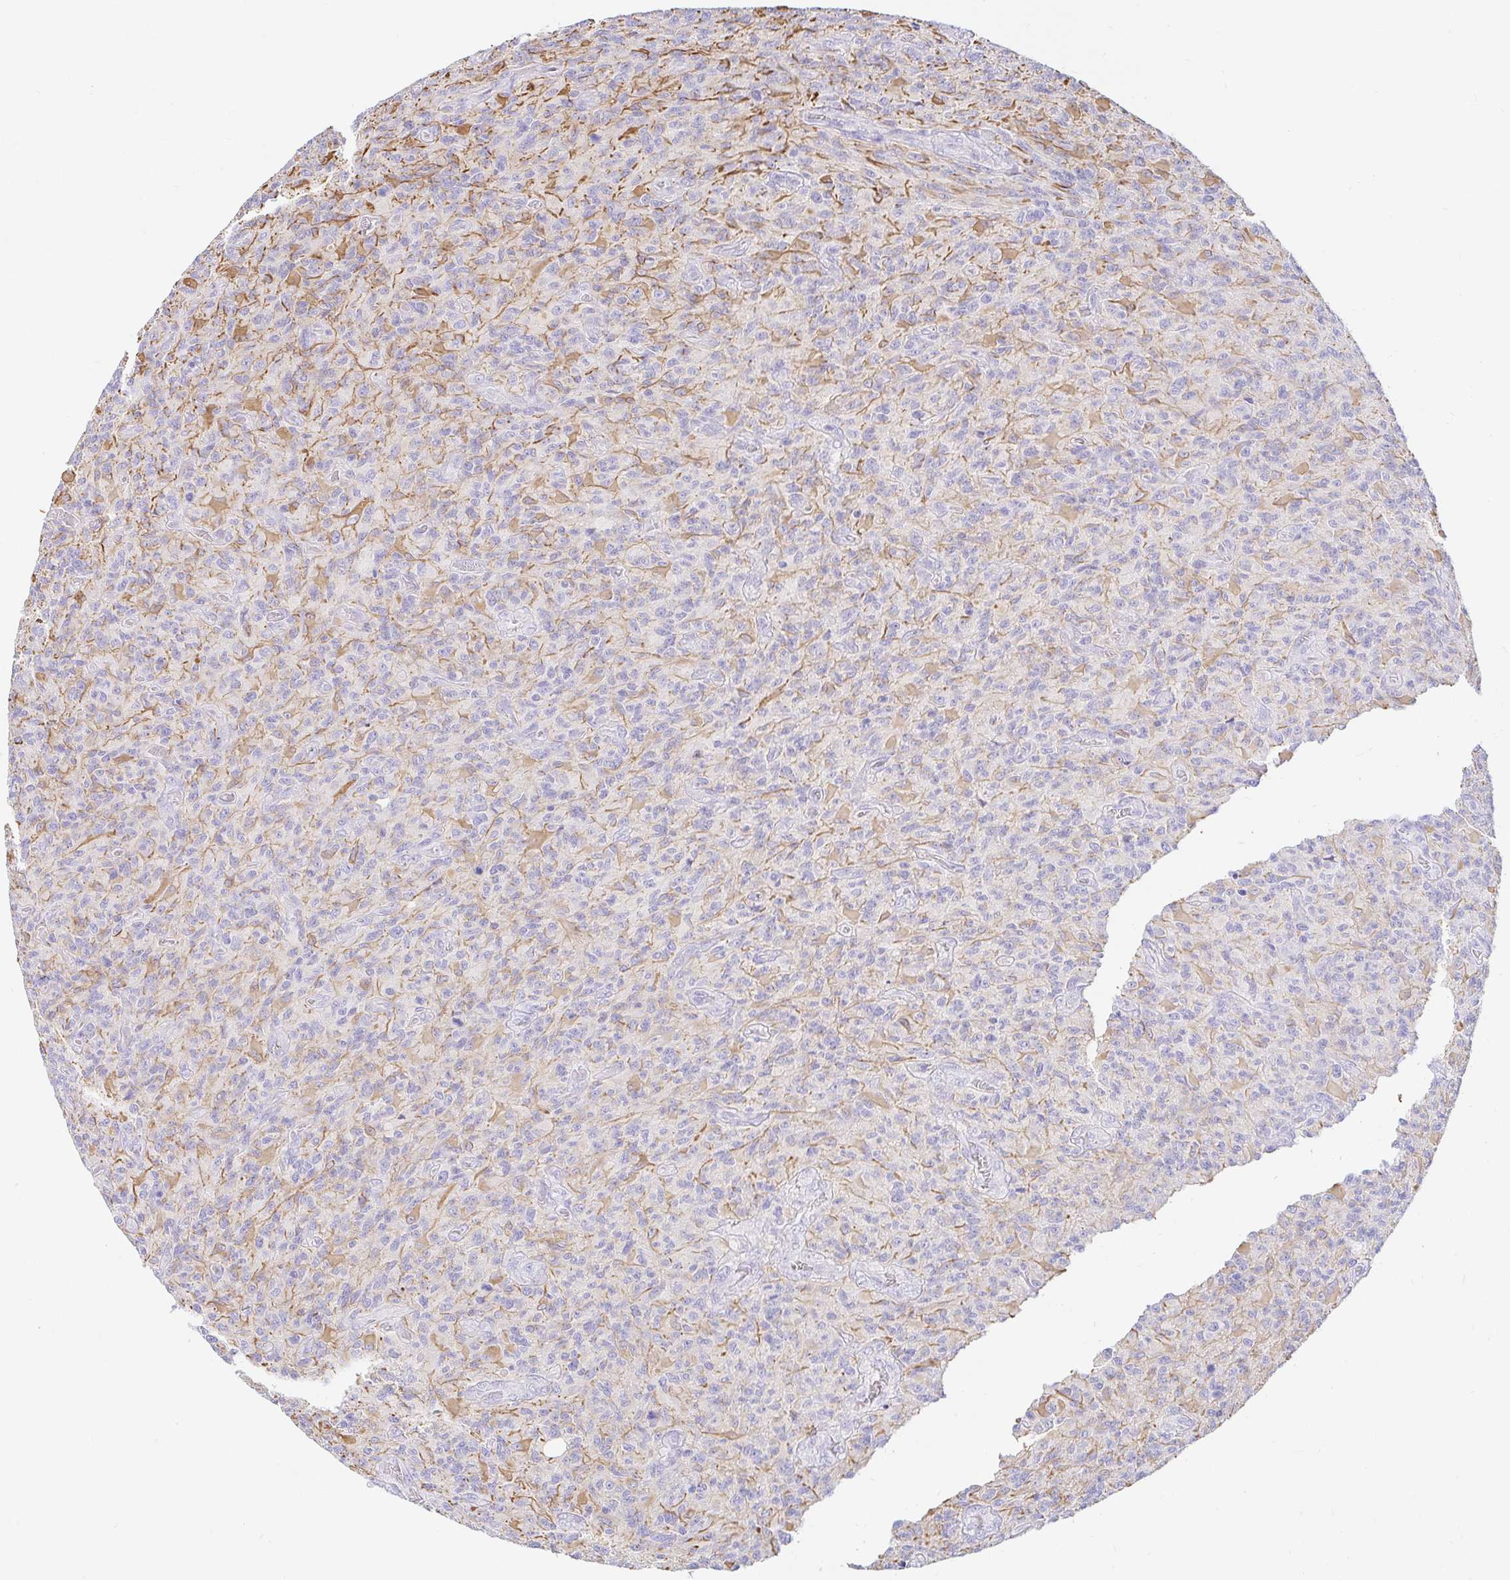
{"staining": {"intensity": "negative", "quantity": "none", "location": "none"}, "tissue": "glioma", "cell_type": "Tumor cells", "image_type": "cancer", "snomed": [{"axis": "morphology", "description": "Glioma, malignant, High grade"}, {"axis": "topography", "description": "Brain"}], "caption": "DAB (3,3'-diaminobenzidine) immunohistochemical staining of human malignant glioma (high-grade) displays no significant staining in tumor cells. The staining is performed using DAB brown chromogen with nuclei counter-stained in using hematoxylin.", "gene": "NR2E1", "patient": {"sex": "male", "age": 61}}